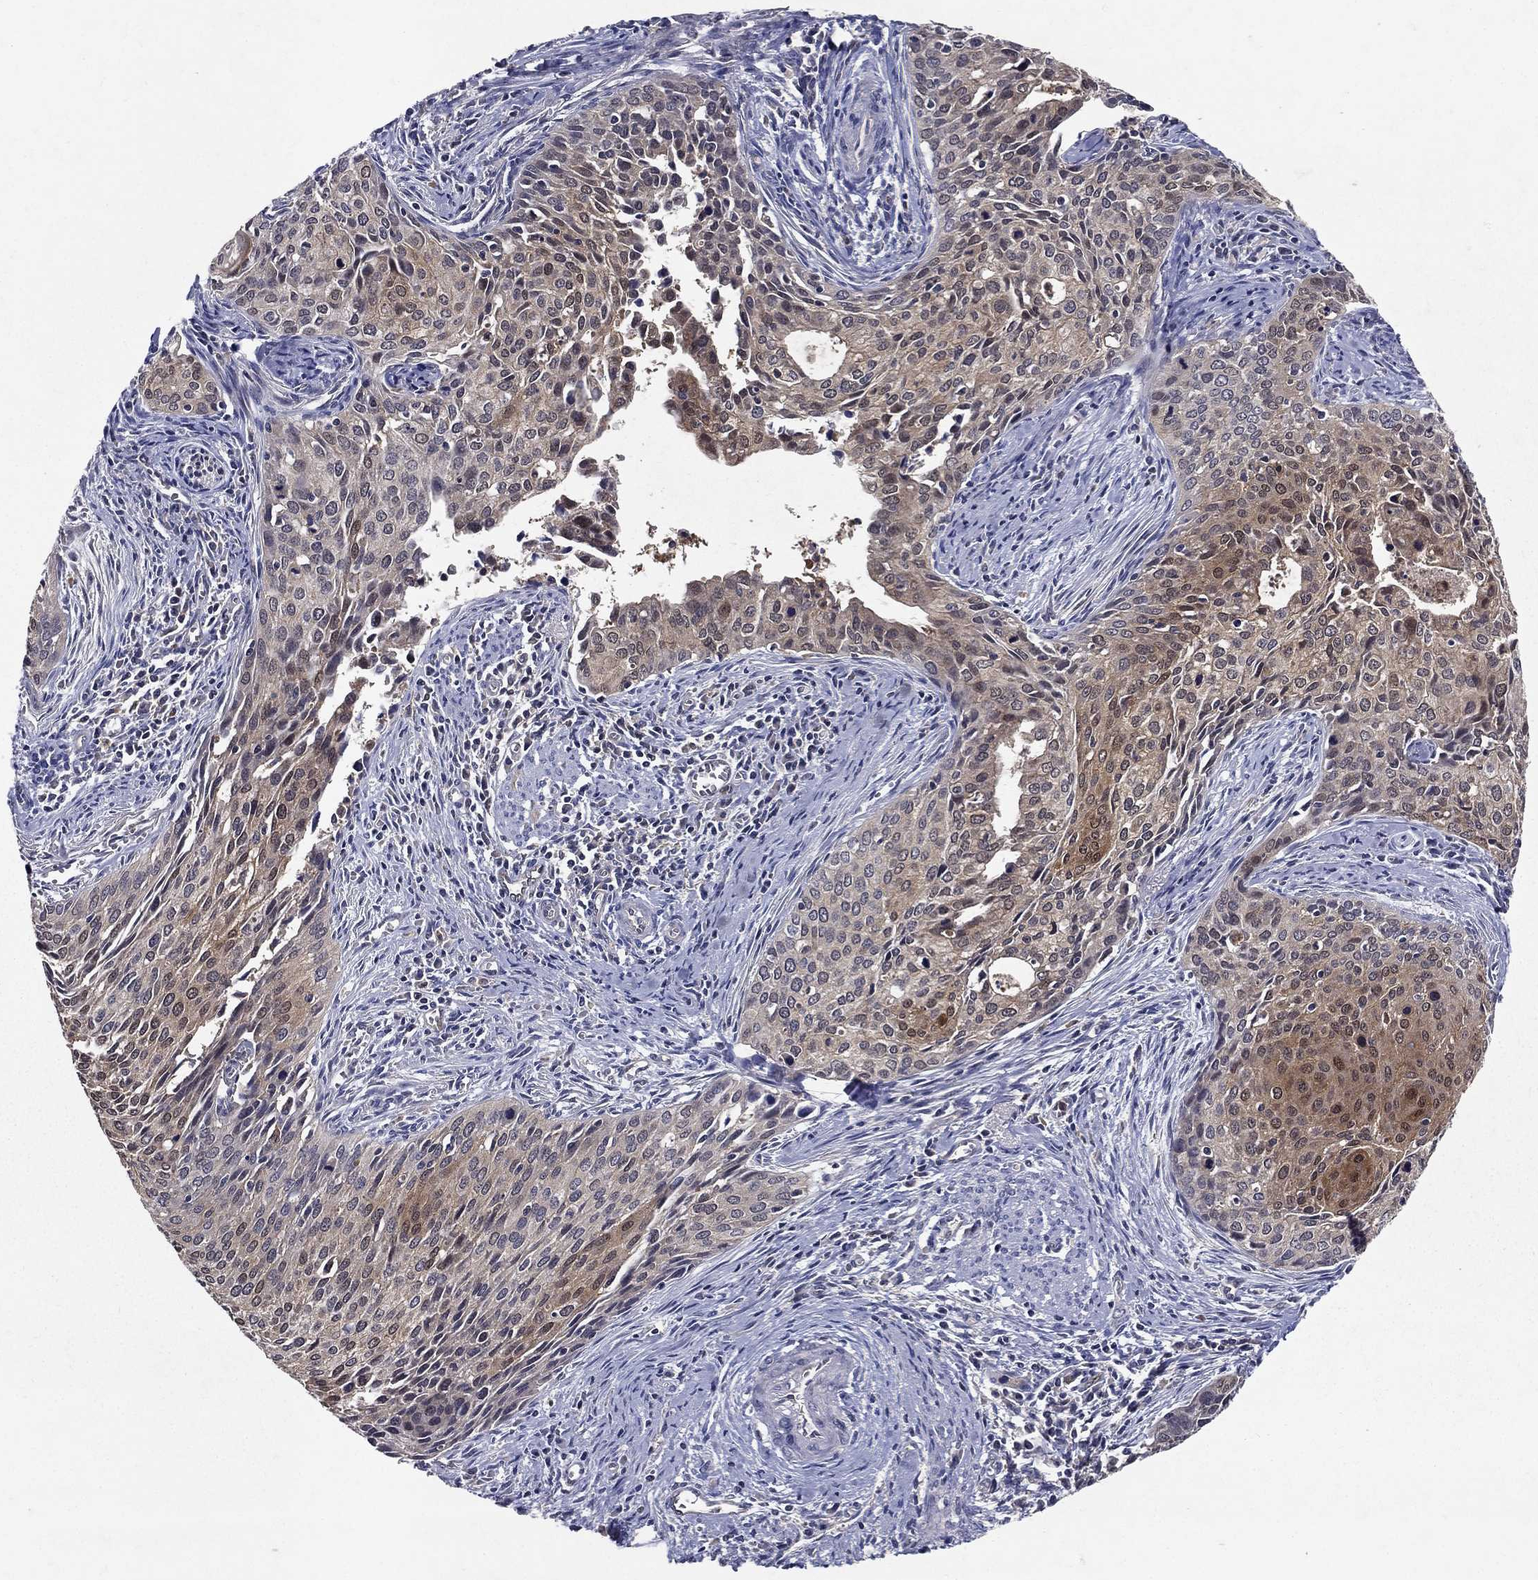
{"staining": {"intensity": "moderate", "quantity": "<25%", "location": "cytoplasmic/membranous"}, "tissue": "cervical cancer", "cell_type": "Tumor cells", "image_type": "cancer", "snomed": [{"axis": "morphology", "description": "Squamous cell carcinoma, NOS"}, {"axis": "topography", "description": "Cervix"}], "caption": "Immunohistochemical staining of human cervical squamous cell carcinoma displays moderate cytoplasmic/membranous protein staining in about <25% of tumor cells.", "gene": "GLTP", "patient": {"sex": "female", "age": 29}}